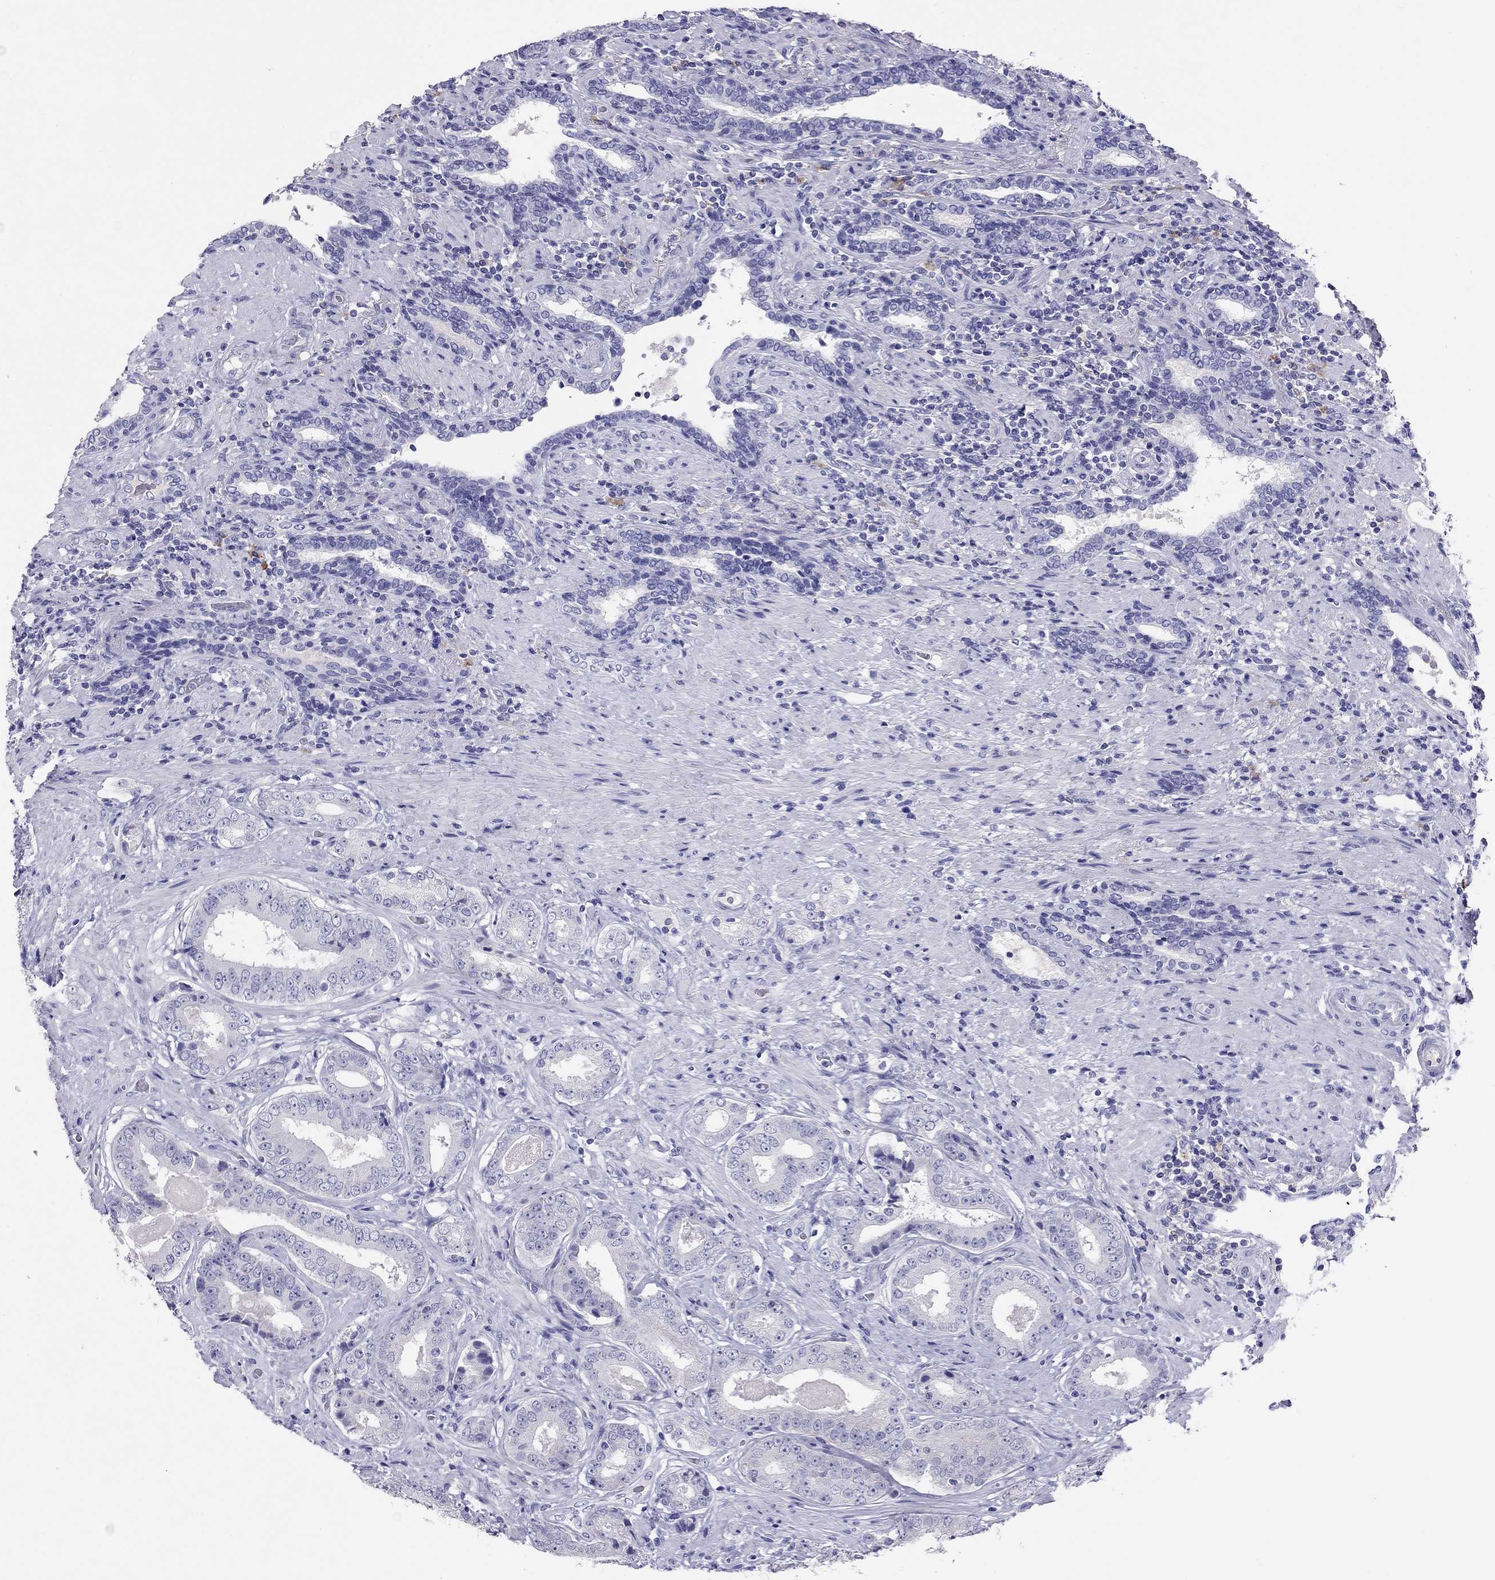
{"staining": {"intensity": "negative", "quantity": "none", "location": "none"}, "tissue": "prostate cancer", "cell_type": "Tumor cells", "image_type": "cancer", "snomed": [{"axis": "morphology", "description": "Adenocarcinoma, Low grade"}, {"axis": "topography", "description": "Prostate and seminal vesicle, NOS"}], "caption": "There is no significant expression in tumor cells of adenocarcinoma (low-grade) (prostate).", "gene": "CALHM1", "patient": {"sex": "male", "age": 61}}